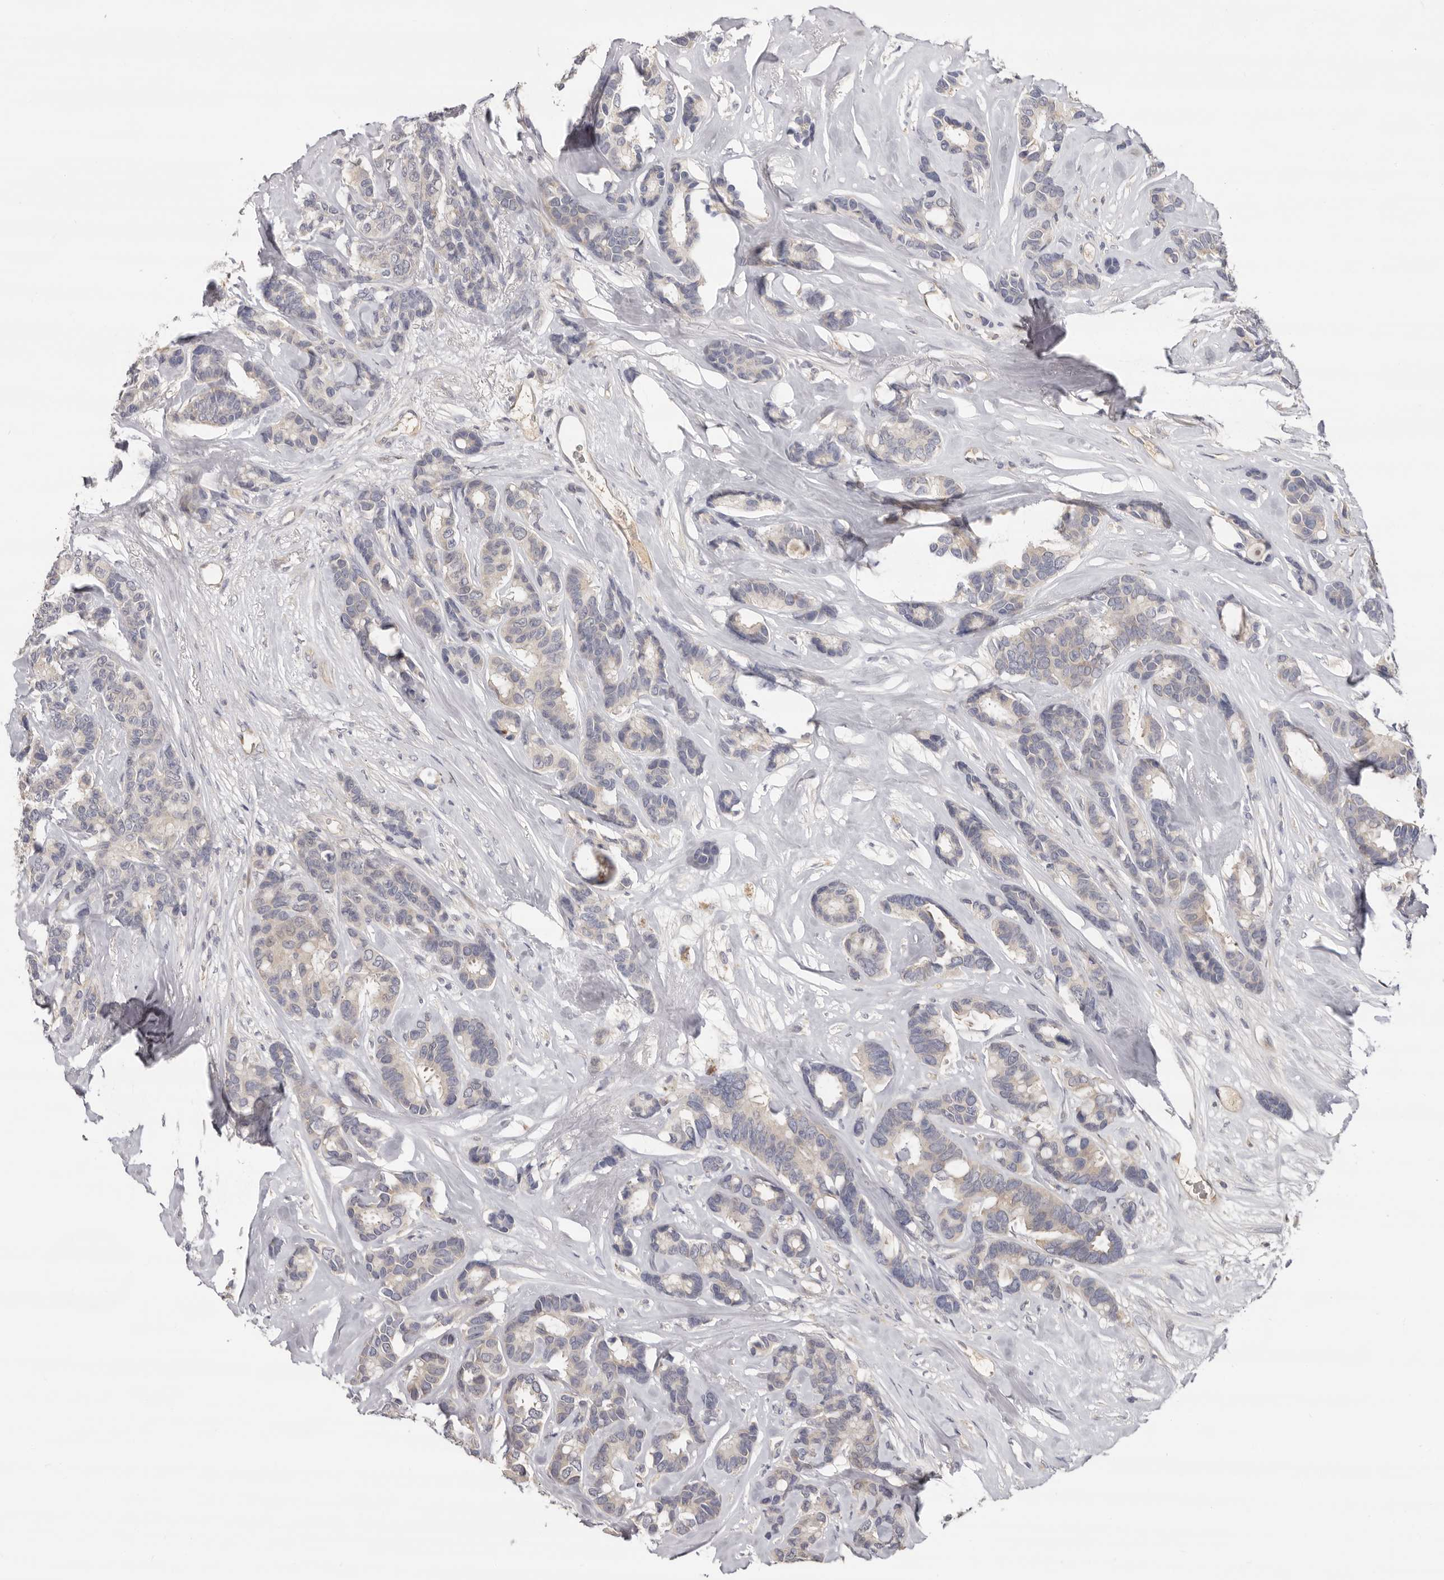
{"staining": {"intensity": "weak", "quantity": "<25%", "location": "cytoplasmic/membranous"}, "tissue": "breast cancer", "cell_type": "Tumor cells", "image_type": "cancer", "snomed": [{"axis": "morphology", "description": "Duct carcinoma"}, {"axis": "topography", "description": "Breast"}], "caption": "Breast cancer (infiltrating ductal carcinoma) was stained to show a protein in brown. There is no significant staining in tumor cells.", "gene": "KIF2B", "patient": {"sex": "female", "age": 87}}